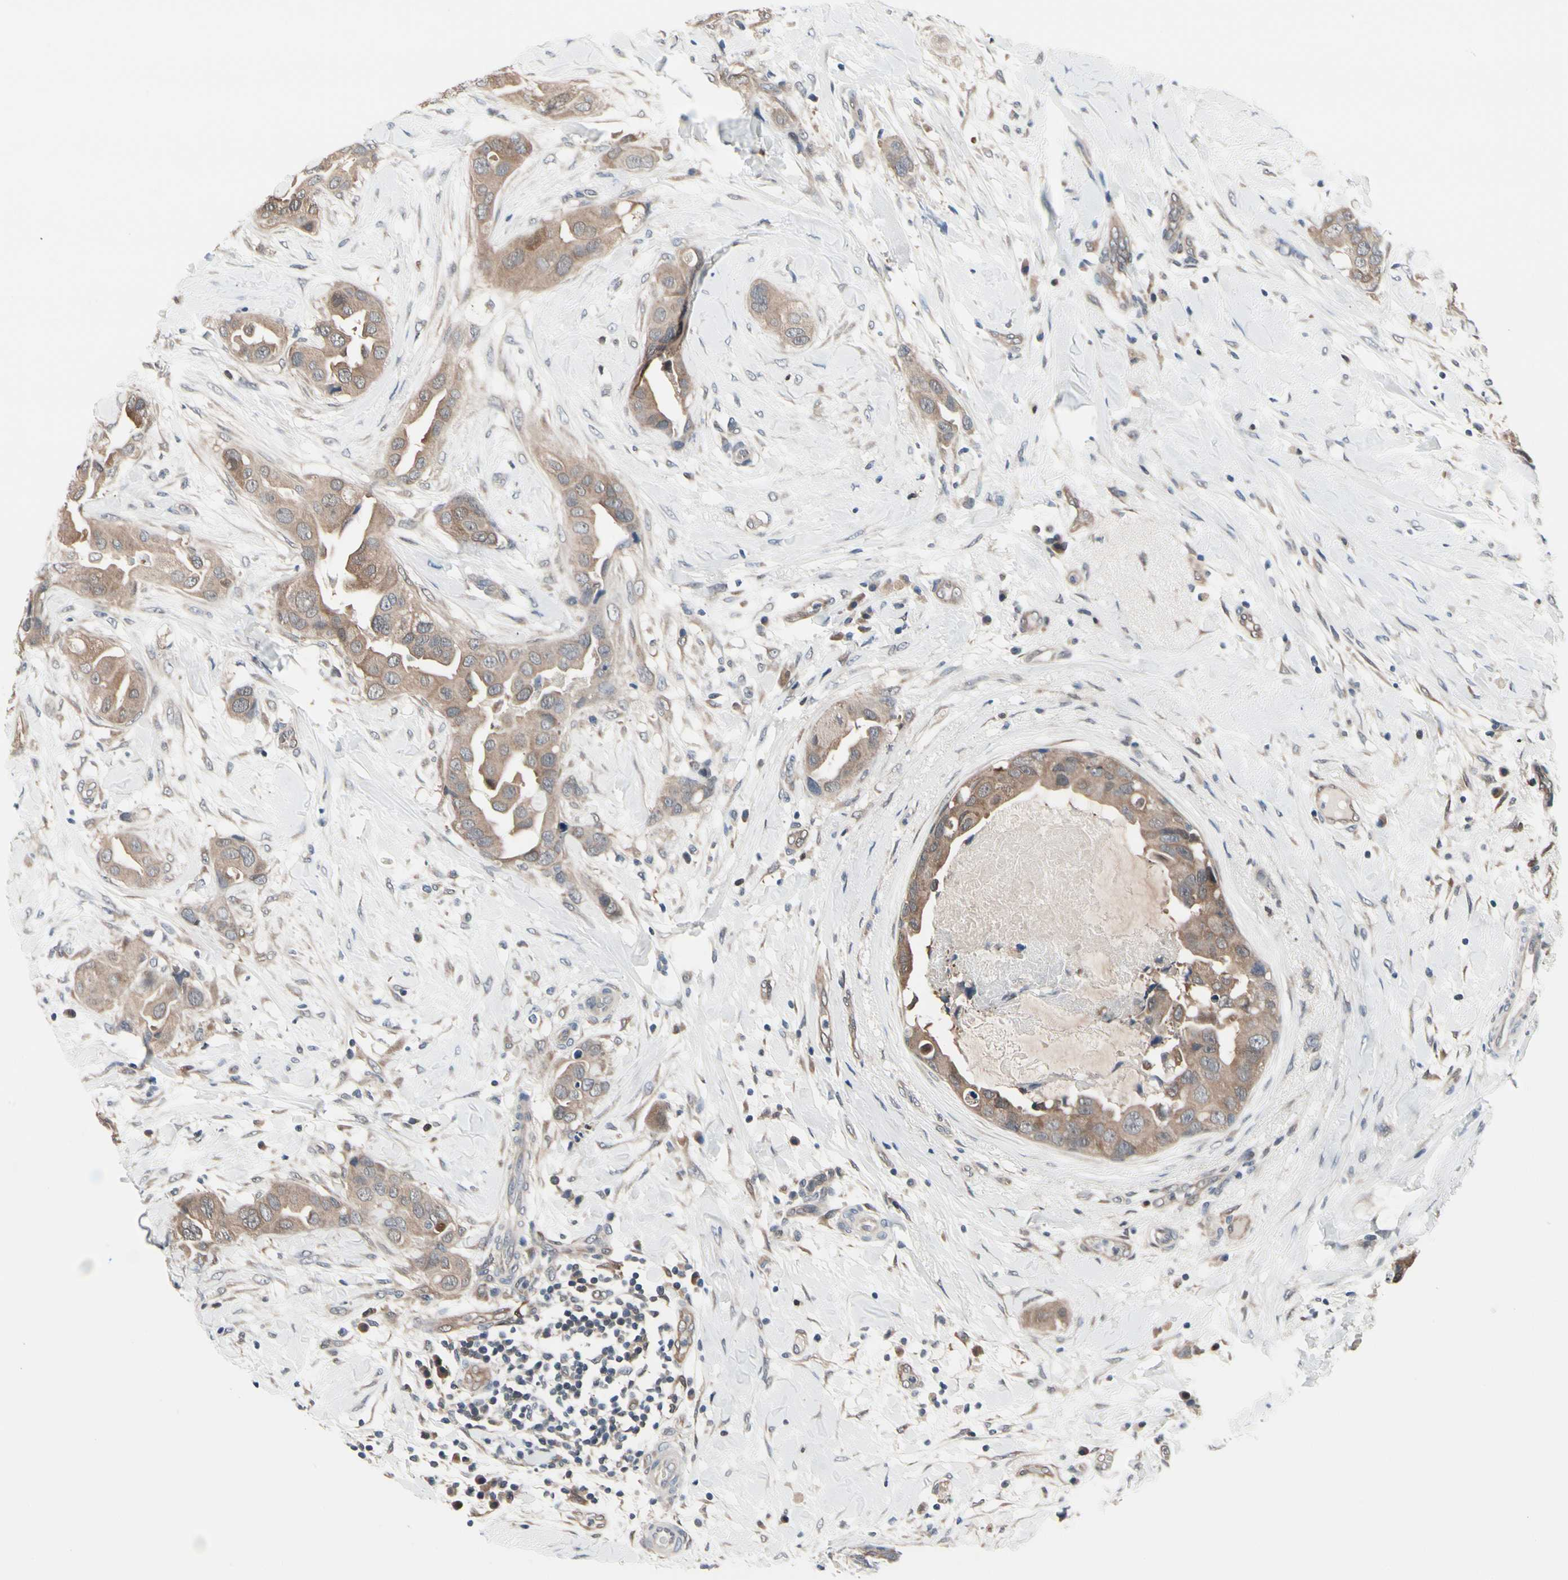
{"staining": {"intensity": "moderate", "quantity": ">75%", "location": "cytoplasmic/membranous"}, "tissue": "breast cancer", "cell_type": "Tumor cells", "image_type": "cancer", "snomed": [{"axis": "morphology", "description": "Duct carcinoma"}, {"axis": "topography", "description": "Breast"}], "caption": "Tumor cells show moderate cytoplasmic/membranous staining in approximately >75% of cells in breast invasive ductal carcinoma.", "gene": "PRDX6", "patient": {"sex": "female", "age": 40}}